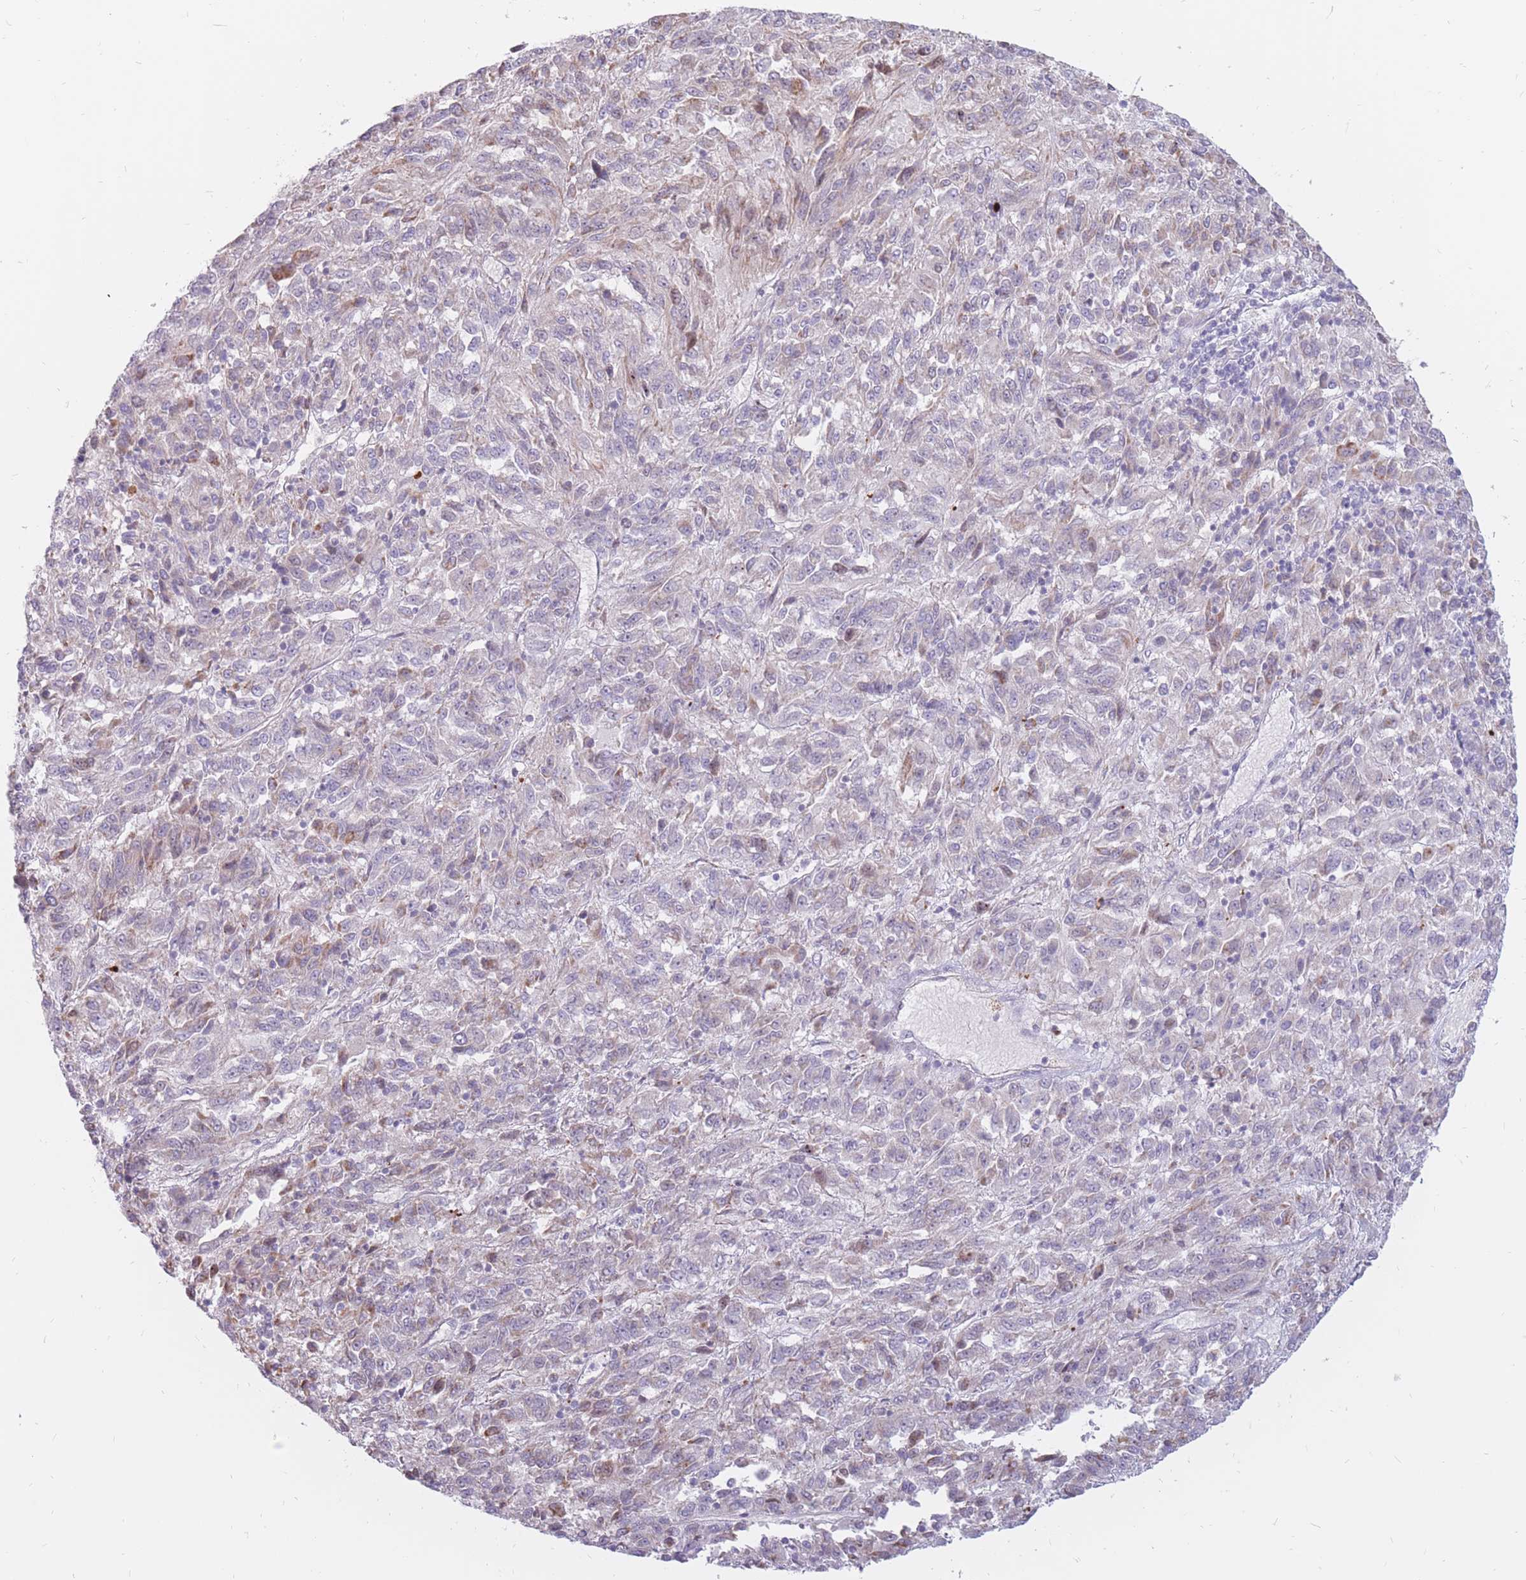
{"staining": {"intensity": "negative", "quantity": "none", "location": "none"}, "tissue": "melanoma", "cell_type": "Tumor cells", "image_type": "cancer", "snomed": [{"axis": "morphology", "description": "Malignant melanoma, Metastatic site"}, {"axis": "topography", "description": "Lung"}], "caption": "Immunohistochemical staining of melanoma exhibits no significant staining in tumor cells. Nuclei are stained in blue.", "gene": "PTGDR", "patient": {"sex": "male", "age": 64}}